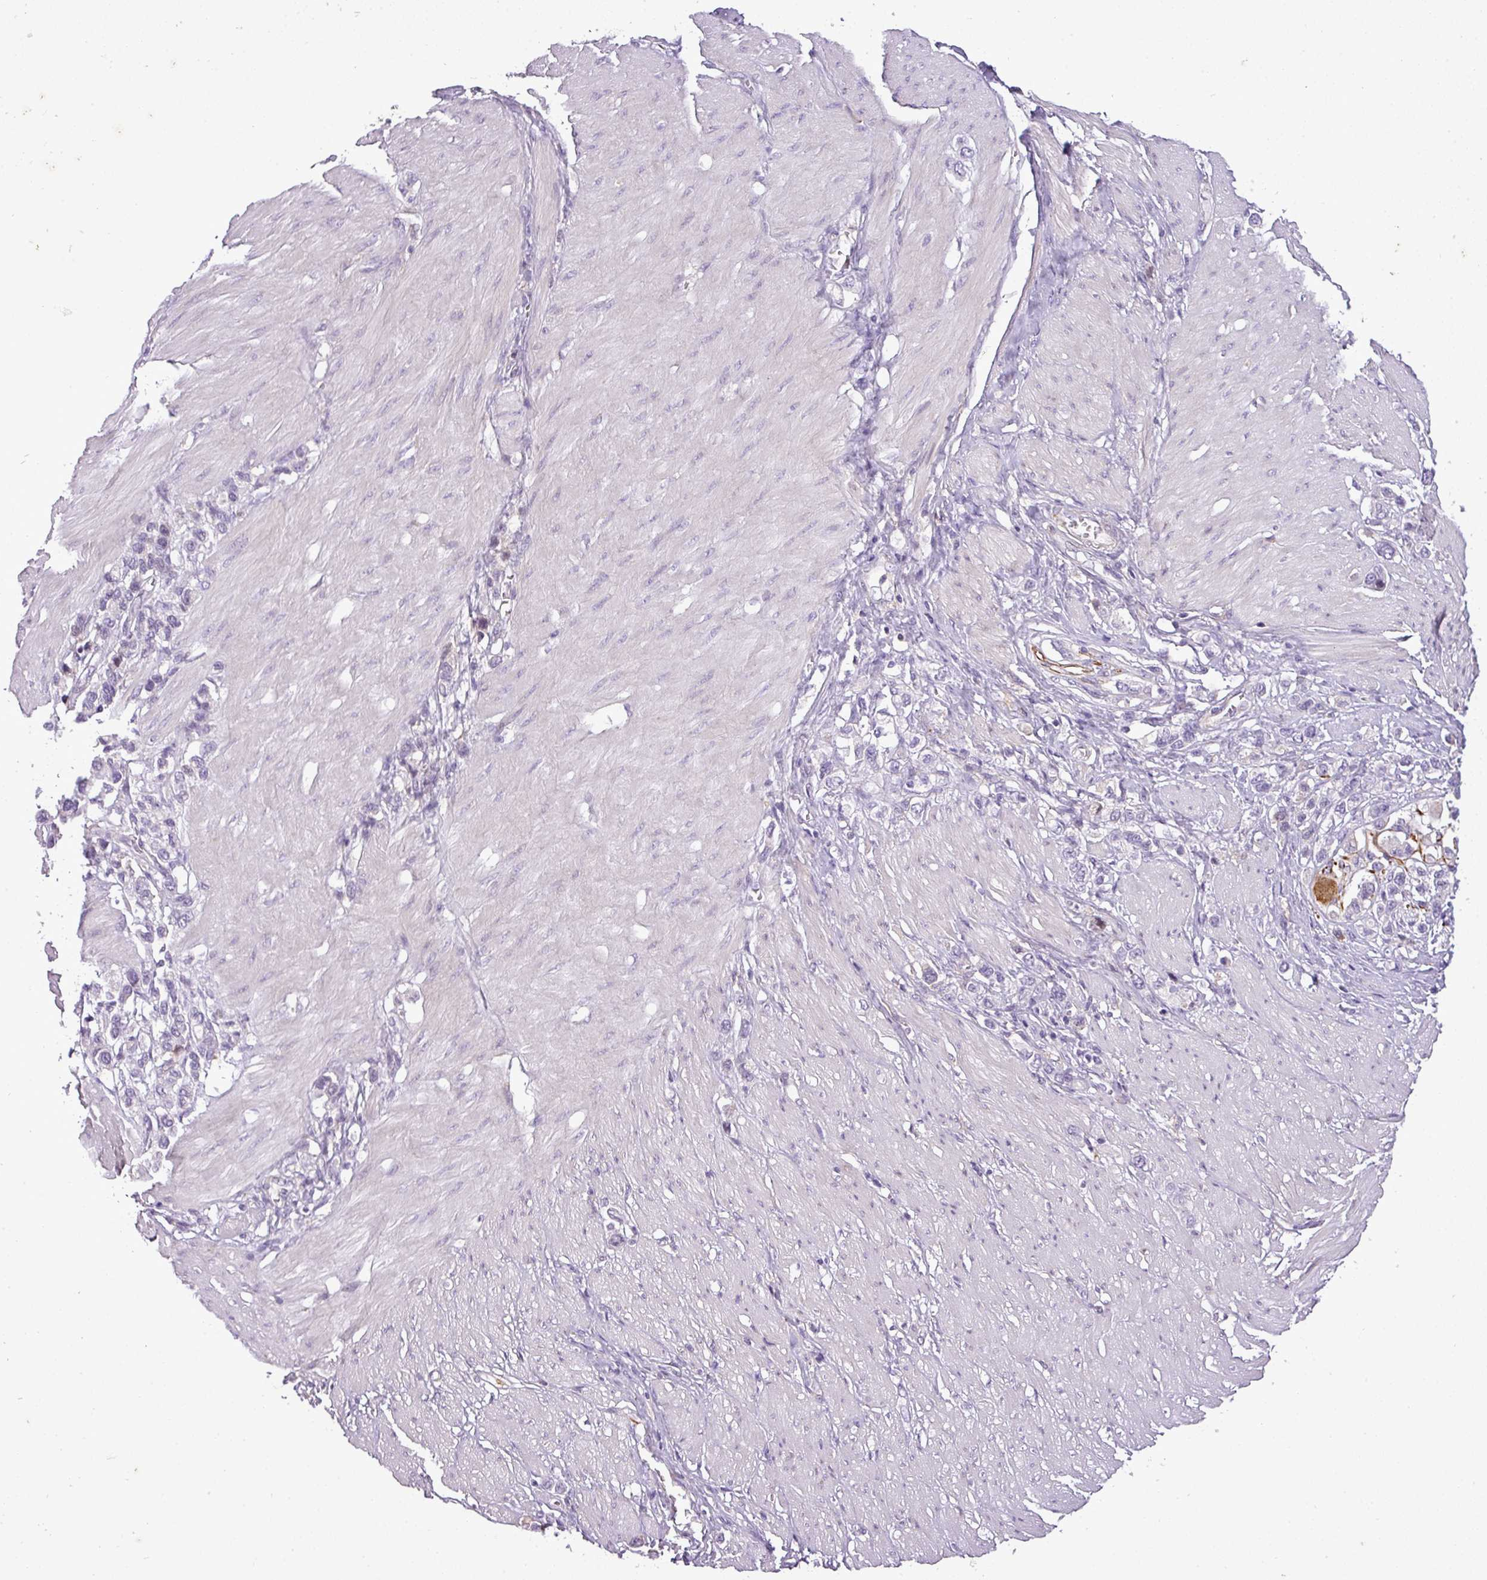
{"staining": {"intensity": "negative", "quantity": "none", "location": "none"}, "tissue": "stomach cancer", "cell_type": "Tumor cells", "image_type": "cancer", "snomed": [{"axis": "morphology", "description": "Normal tissue, NOS"}, {"axis": "morphology", "description": "Adenocarcinoma, NOS"}, {"axis": "topography", "description": "Stomach, upper"}, {"axis": "topography", "description": "Stomach"}], "caption": "Immunohistochemistry photomicrograph of human stomach cancer (adenocarcinoma) stained for a protein (brown), which reveals no staining in tumor cells.", "gene": "C4B", "patient": {"sex": "female", "age": 65}}